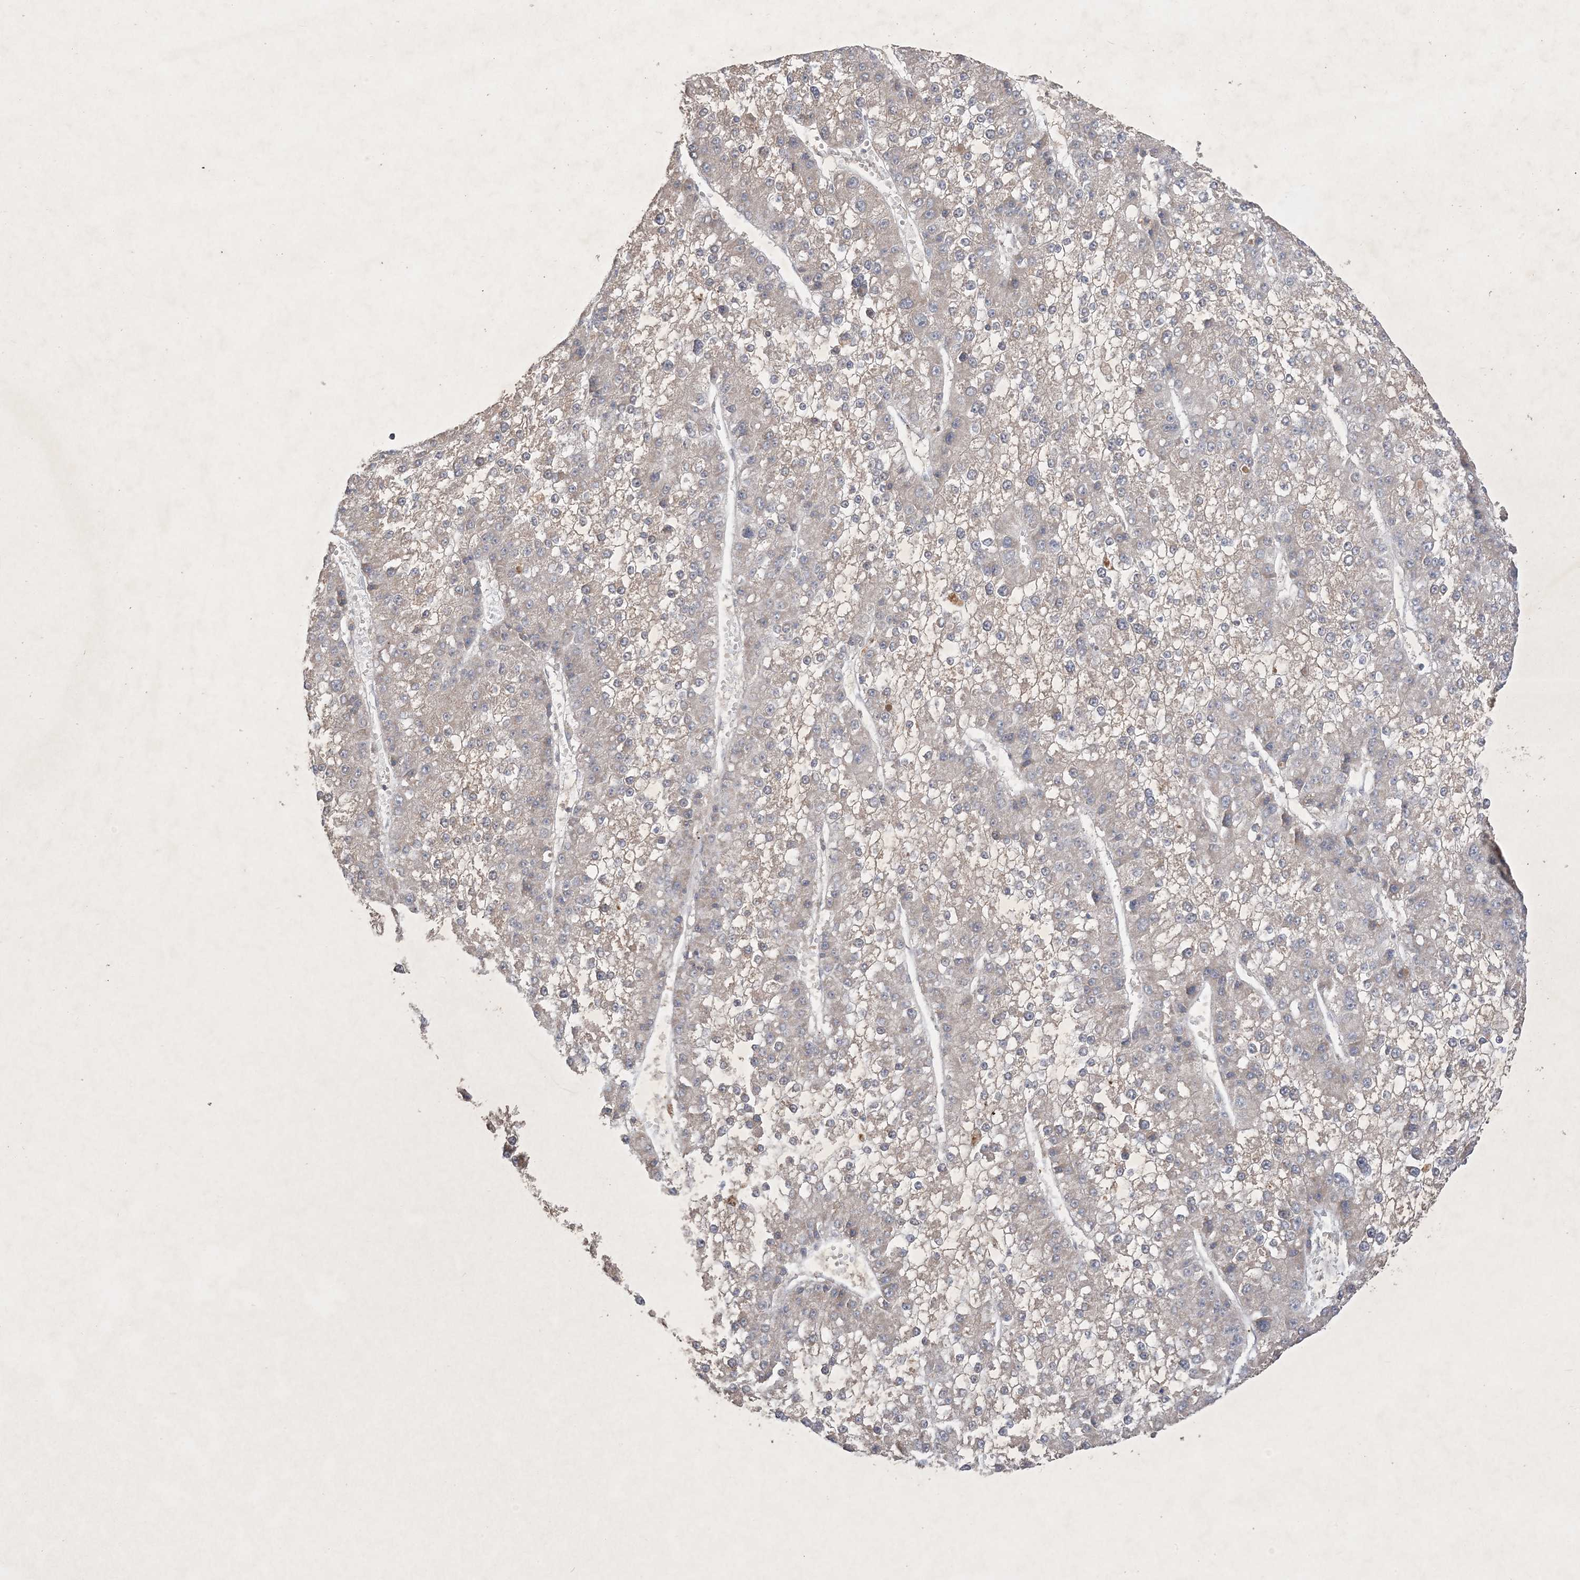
{"staining": {"intensity": "negative", "quantity": "none", "location": "none"}, "tissue": "liver cancer", "cell_type": "Tumor cells", "image_type": "cancer", "snomed": [{"axis": "morphology", "description": "Carcinoma, Hepatocellular, NOS"}, {"axis": "topography", "description": "Liver"}], "caption": "An IHC histopathology image of hepatocellular carcinoma (liver) is shown. There is no staining in tumor cells of hepatocellular carcinoma (liver).", "gene": "PRSS36", "patient": {"sex": "female", "age": 73}}